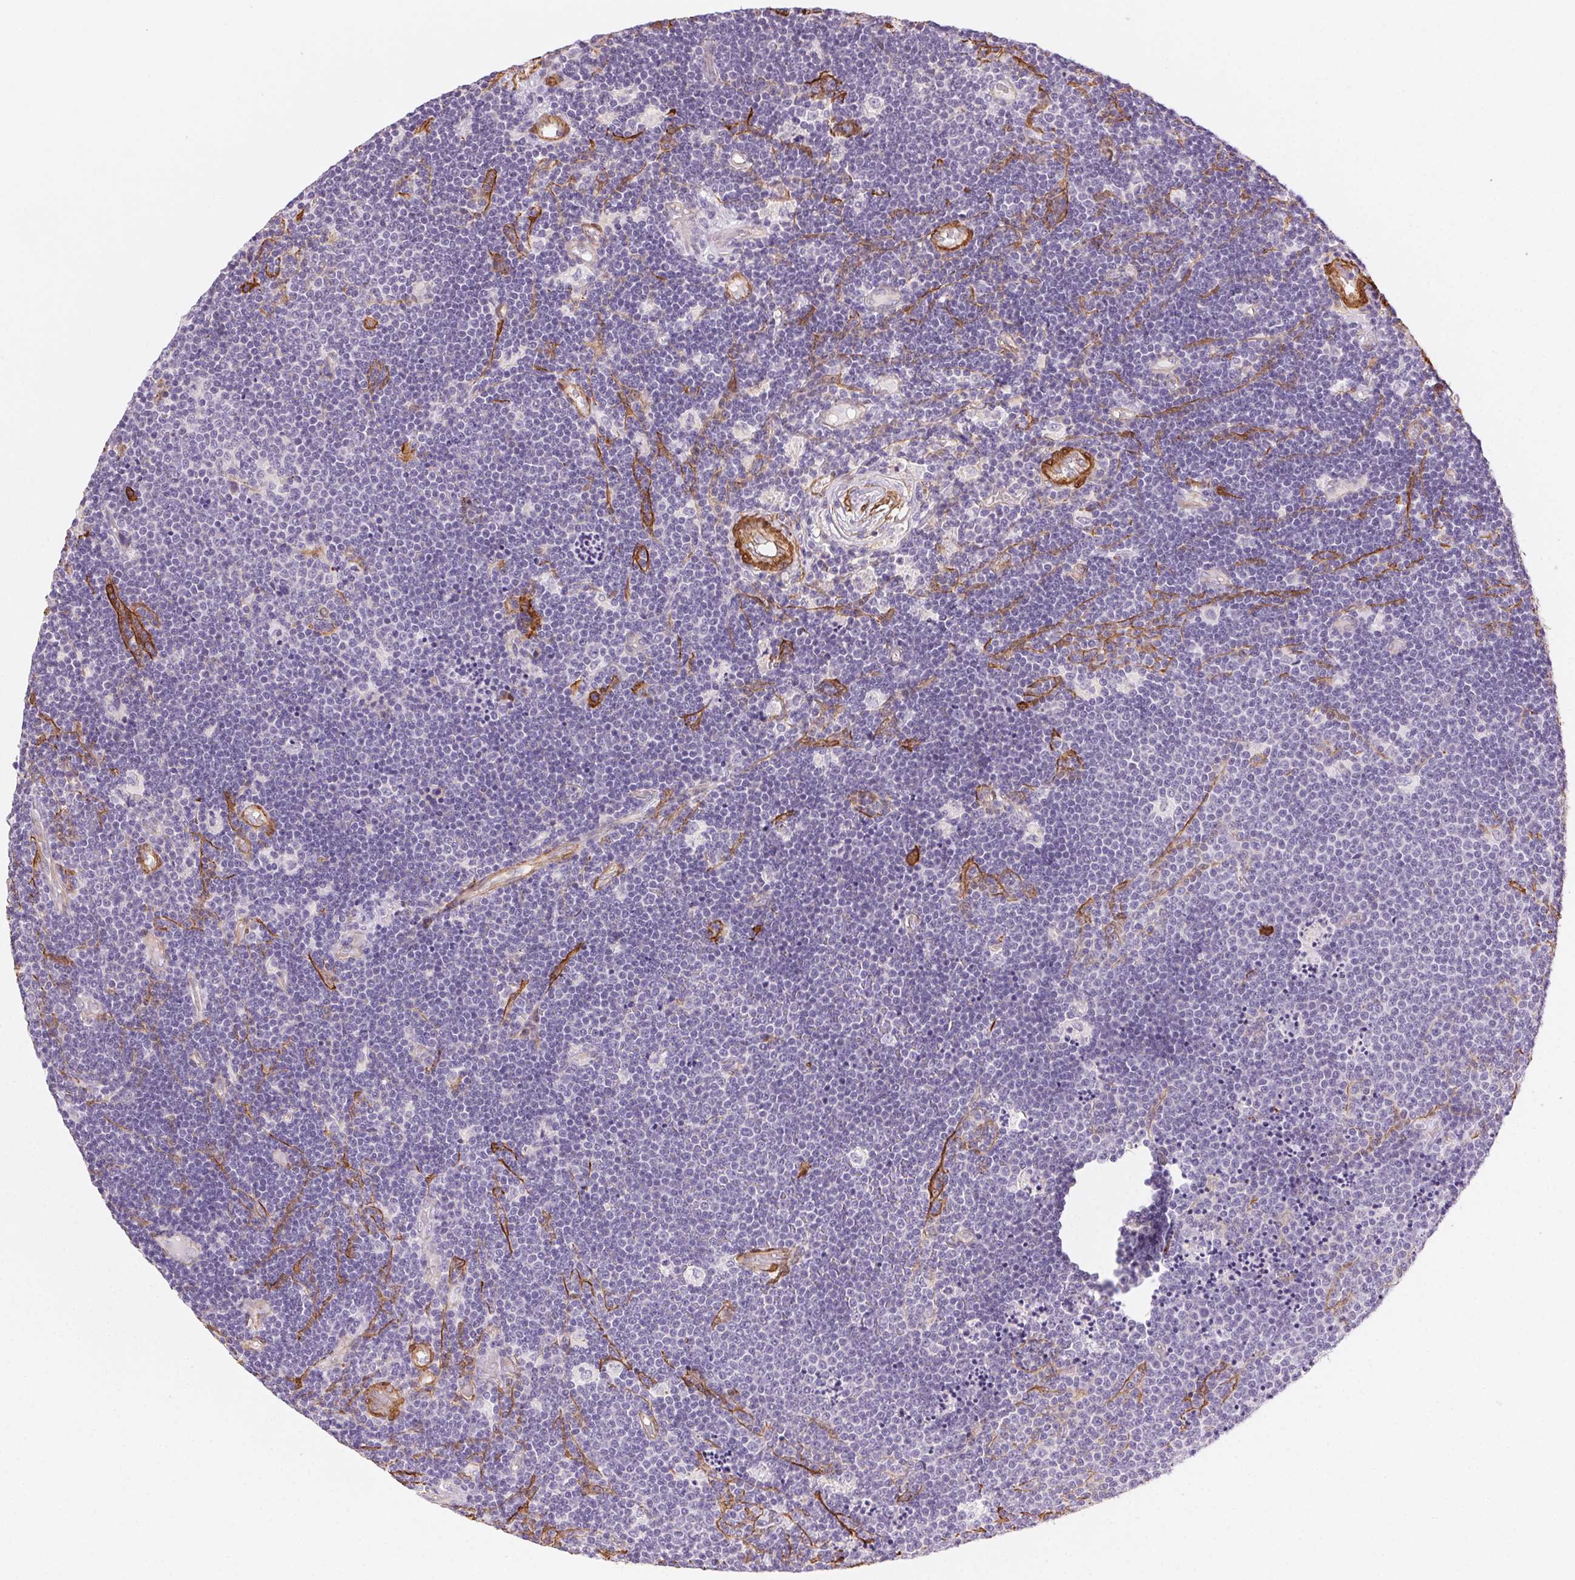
{"staining": {"intensity": "negative", "quantity": "none", "location": "none"}, "tissue": "lymphoma", "cell_type": "Tumor cells", "image_type": "cancer", "snomed": [{"axis": "morphology", "description": "Malignant lymphoma, non-Hodgkin's type, Low grade"}, {"axis": "topography", "description": "Brain"}], "caption": "This is an immunohistochemistry photomicrograph of malignant lymphoma, non-Hodgkin's type (low-grade). There is no expression in tumor cells.", "gene": "GPX8", "patient": {"sex": "female", "age": 66}}